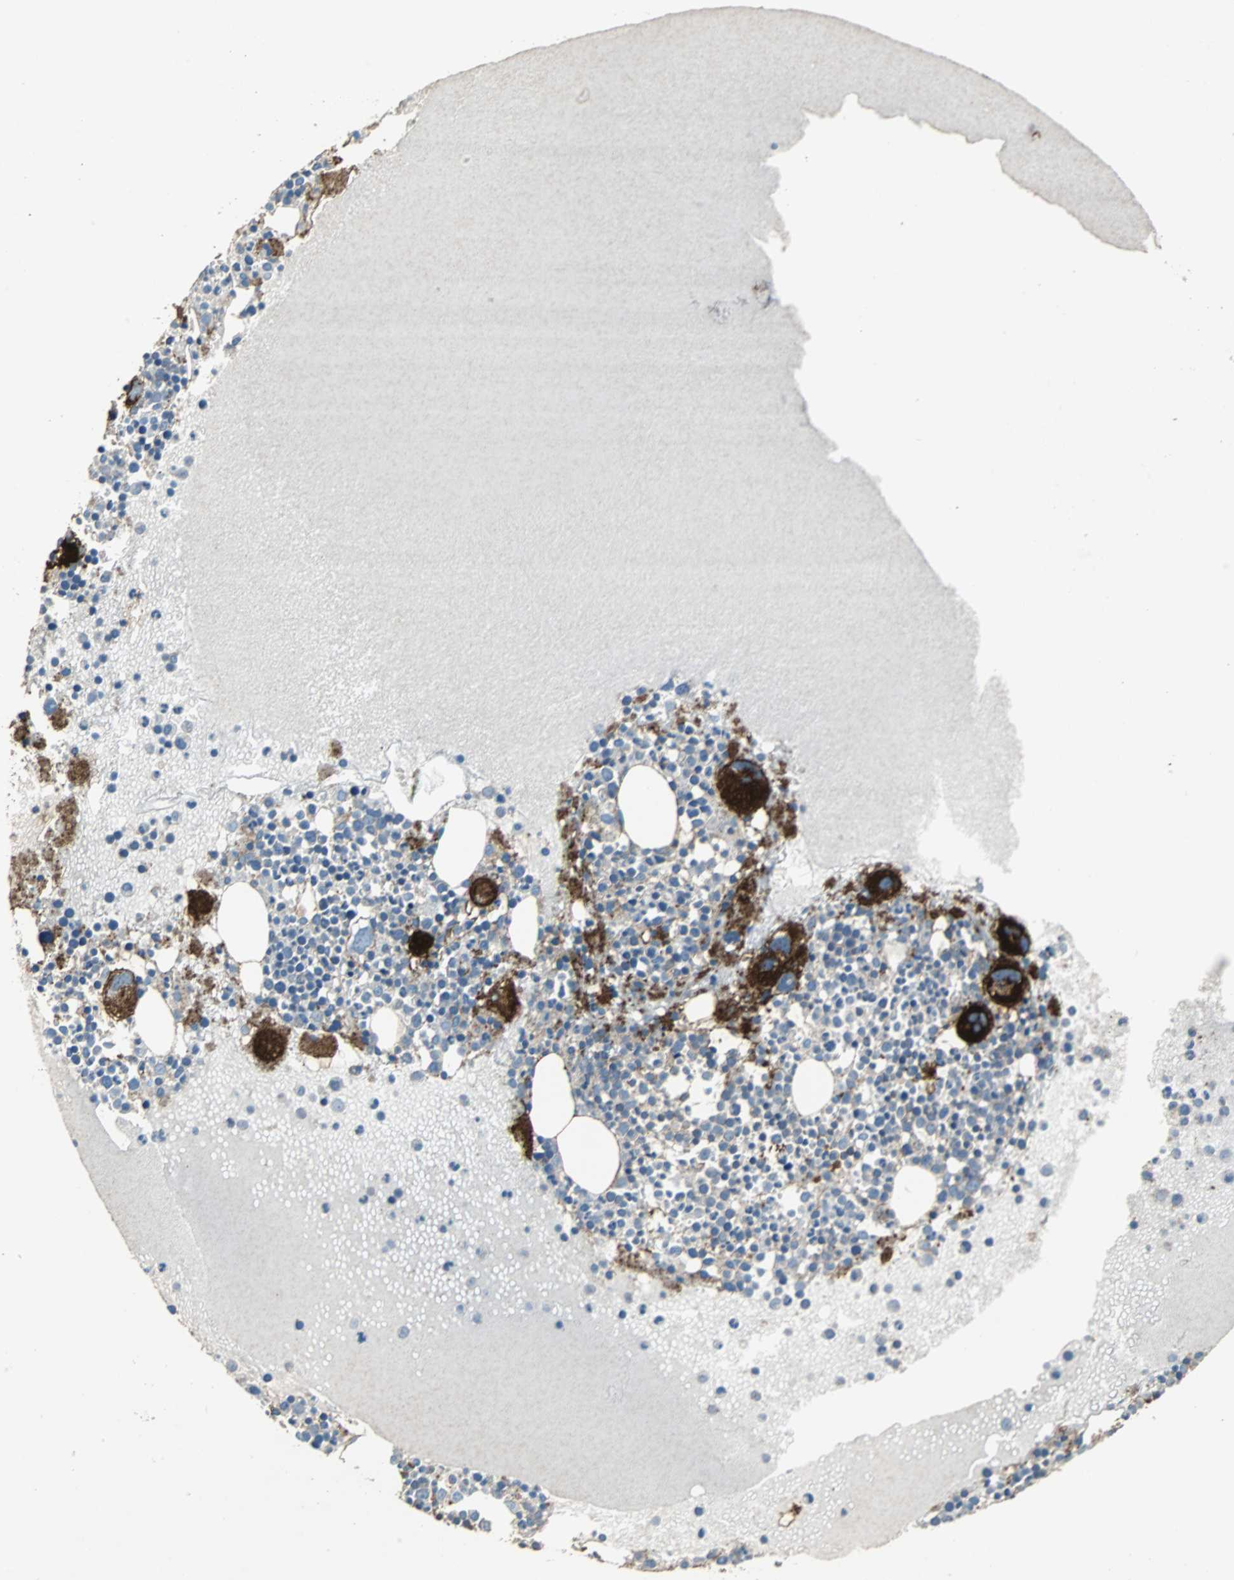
{"staining": {"intensity": "strong", "quantity": "<25%", "location": "cytoplasmic/membranous"}, "tissue": "bone marrow", "cell_type": "Hematopoietic cells", "image_type": "normal", "snomed": [{"axis": "morphology", "description": "Normal tissue, NOS"}, {"axis": "topography", "description": "Bone marrow"}], "caption": "Protein staining shows strong cytoplasmic/membranous staining in approximately <25% of hematopoietic cells in normal bone marrow. (DAB IHC with brightfield microscopy, high magnification).", "gene": "F11R", "patient": {"sex": "male", "age": 34}}